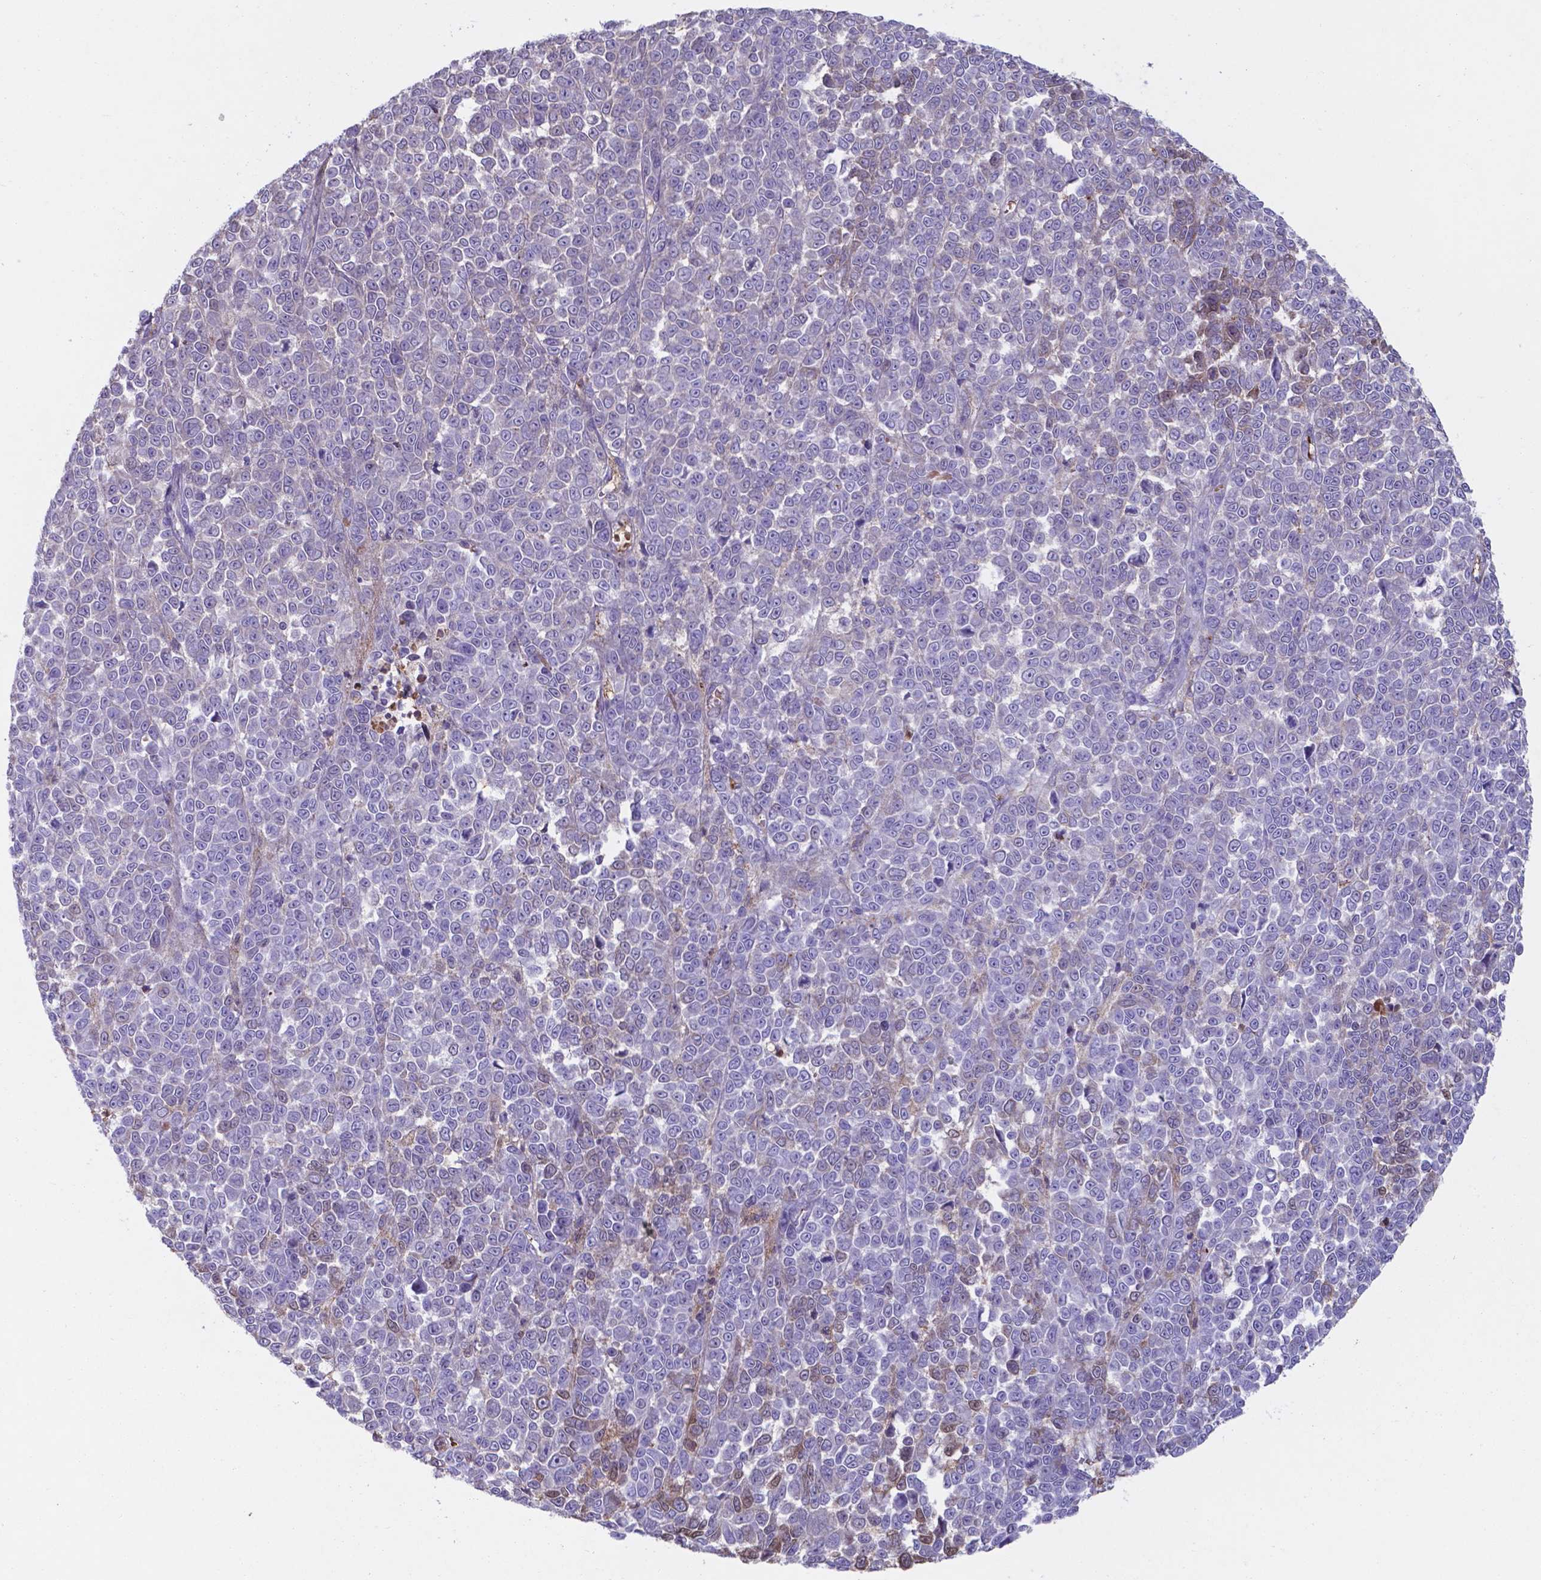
{"staining": {"intensity": "negative", "quantity": "none", "location": "none"}, "tissue": "melanoma", "cell_type": "Tumor cells", "image_type": "cancer", "snomed": [{"axis": "morphology", "description": "Malignant melanoma, NOS"}, {"axis": "topography", "description": "Skin"}], "caption": "Immunohistochemistry photomicrograph of neoplastic tissue: melanoma stained with DAB displays no significant protein staining in tumor cells. (DAB IHC, high magnification).", "gene": "SERPINA1", "patient": {"sex": "female", "age": 95}}